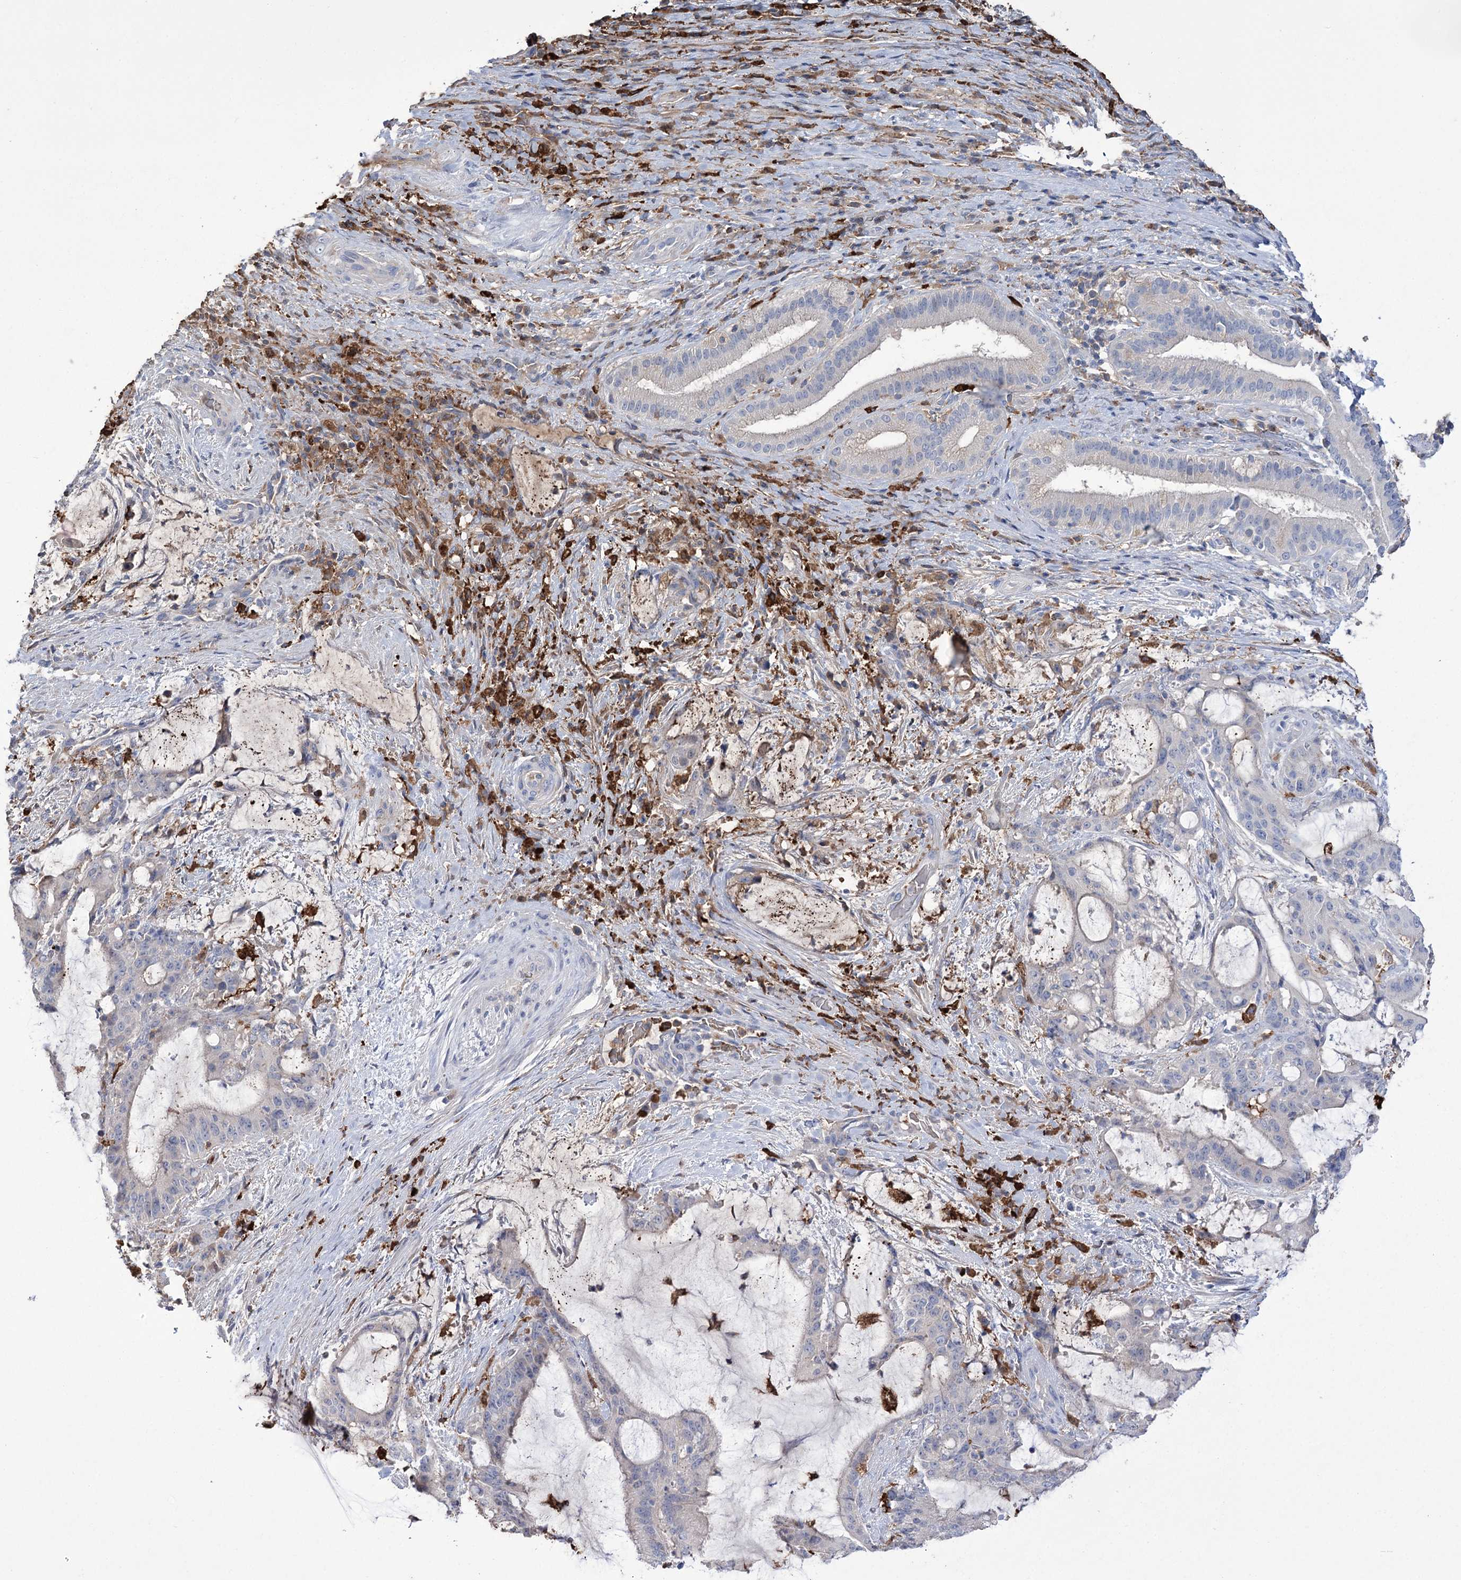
{"staining": {"intensity": "negative", "quantity": "none", "location": "none"}, "tissue": "liver cancer", "cell_type": "Tumor cells", "image_type": "cancer", "snomed": [{"axis": "morphology", "description": "Normal tissue, NOS"}, {"axis": "morphology", "description": "Cholangiocarcinoma"}, {"axis": "topography", "description": "Liver"}, {"axis": "topography", "description": "Peripheral nerve tissue"}], "caption": "A high-resolution image shows immunohistochemistry (IHC) staining of liver cholangiocarcinoma, which reveals no significant expression in tumor cells. (DAB IHC, high magnification).", "gene": "ZNF622", "patient": {"sex": "female", "age": 73}}